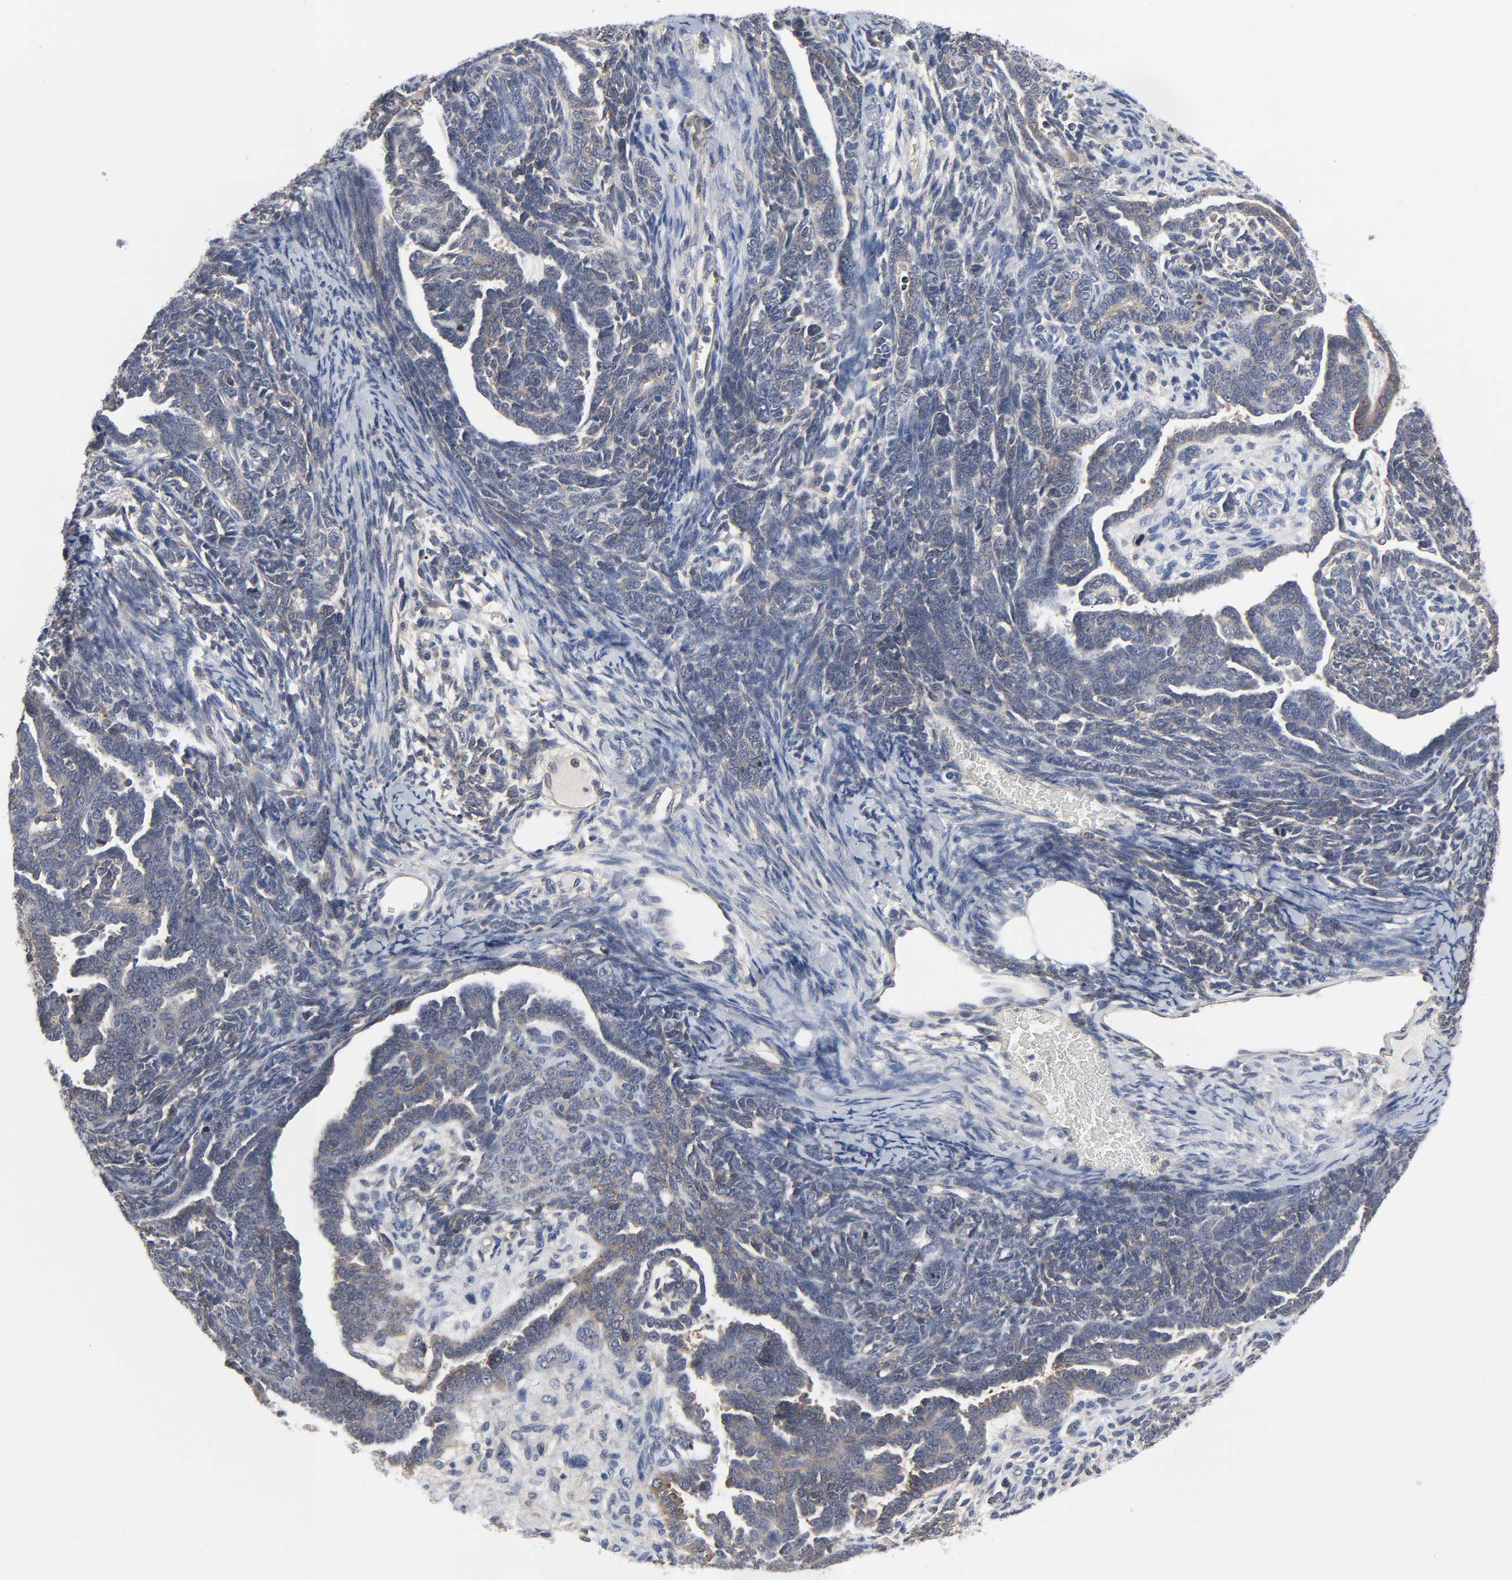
{"staining": {"intensity": "weak", "quantity": "<25%", "location": "cytoplasmic/membranous"}, "tissue": "endometrial cancer", "cell_type": "Tumor cells", "image_type": "cancer", "snomed": [{"axis": "morphology", "description": "Neoplasm, malignant, NOS"}, {"axis": "topography", "description": "Endometrium"}], "caption": "Immunohistochemistry (IHC) histopathology image of neoplastic tissue: endometrial cancer (neoplasm (malignant)) stained with DAB (3,3'-diaminobenzidine) demonstrates no significant protein positivity in tumor cells. (DAB IHC, high magnification).", "gene": "DDX10", "patient": {"sex": "female", "age": 74}}